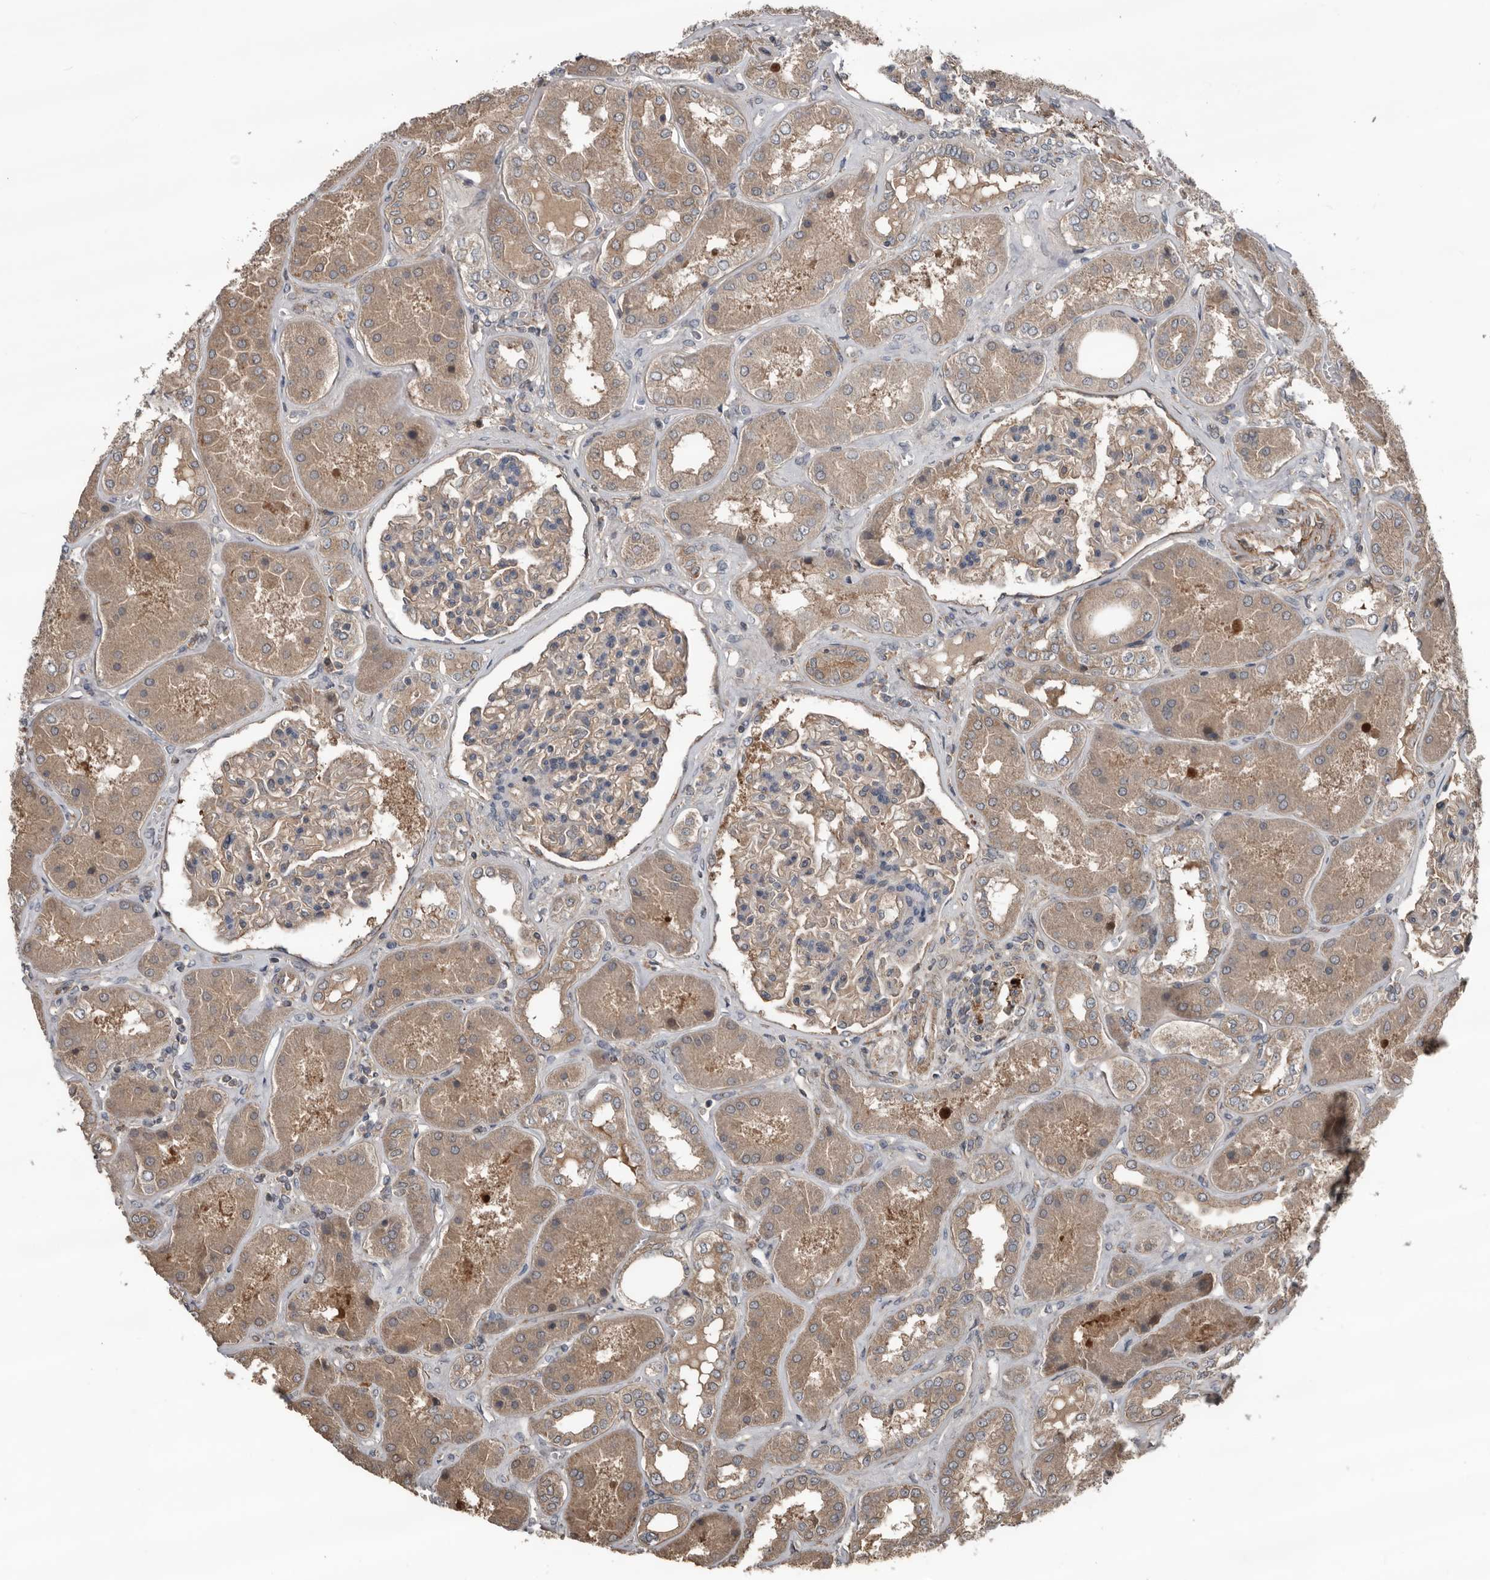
{"staining": {"intensity": "weak", "quantity": ">75%", "location": "cytoplasmic/membranous"}, "tissue": "kidney", "cell_type": "Cells in glomeruli", "image_type": "normal", "snomed": [{"axis": "morphology", "description": "Normal tissue, NOS"}, {"axis": "topography", "description": "Kidney"}], "caption": "Kidney stained for a protein (brown) reveals weak cytoplasmic/membranous positive expression in approximately >75% of cells in glomeruli.", "gene": "DNAJB4", "patient": {"sex": "female", "age": 56}}